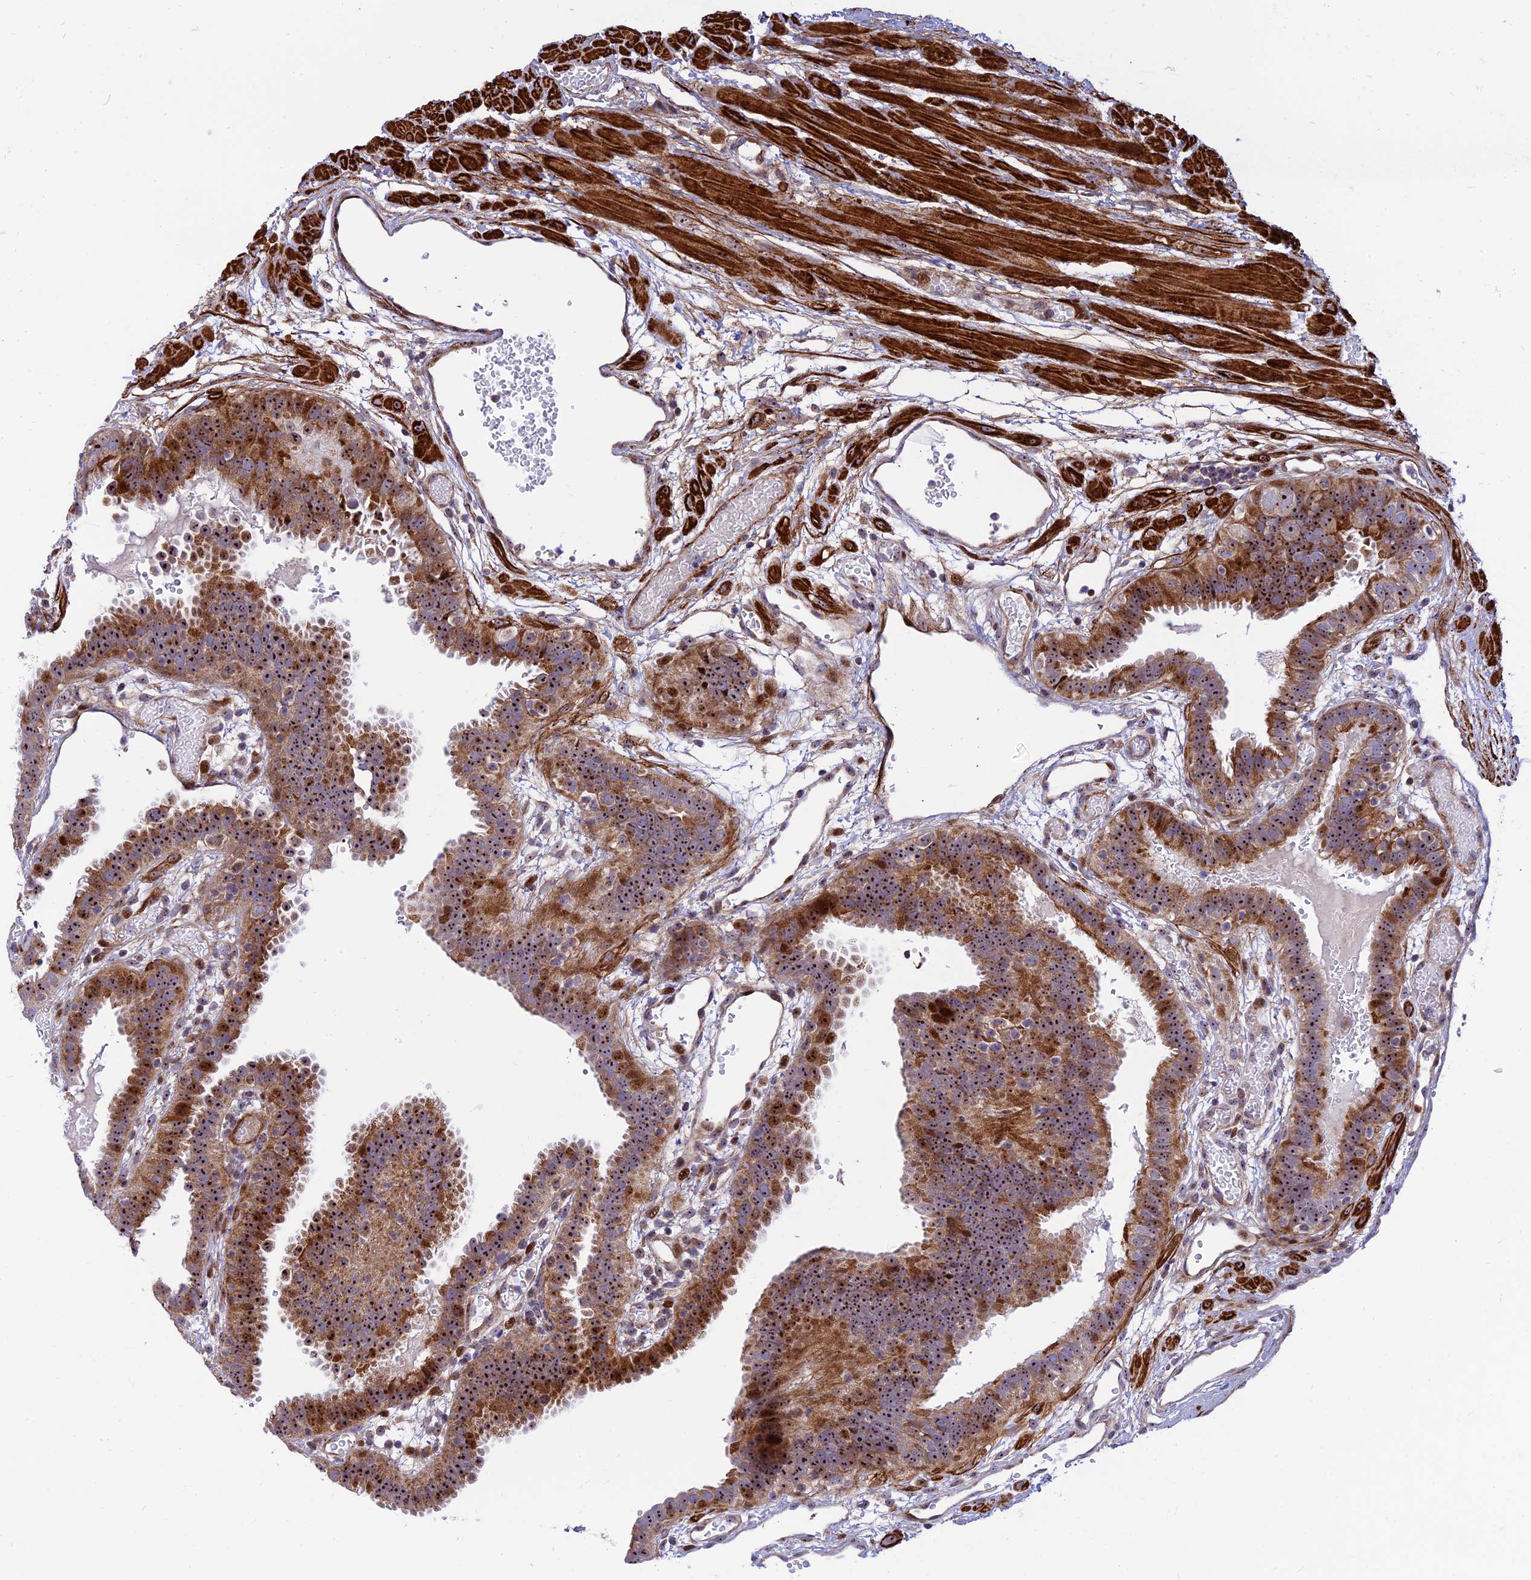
{"staining": {"intensity": "strong", "quantity": "25%-75%", "location": "cytoplasmic/membranous,nuclear"}, "tissue": "fallopian tube", "cell_type": "Glandular cells", "image_type": "normal", "snomed": [{"axis": "morphology", "description": "Normal tissue, NOS"}, {"axis": "topography", "description": "Fallopian tube"}], "caption": "Protein expression analysis of unremarkable human fallopian tube reveals strong cytoplasmic/membranous,nuclear positivity in approximately 25%-75% of glandular cells. Immunohistochemistry stains the protein in brown and the nuclei are stained blue.", "gene": "KBTBD7", "patient": {"sex": "female", "age": 37}}